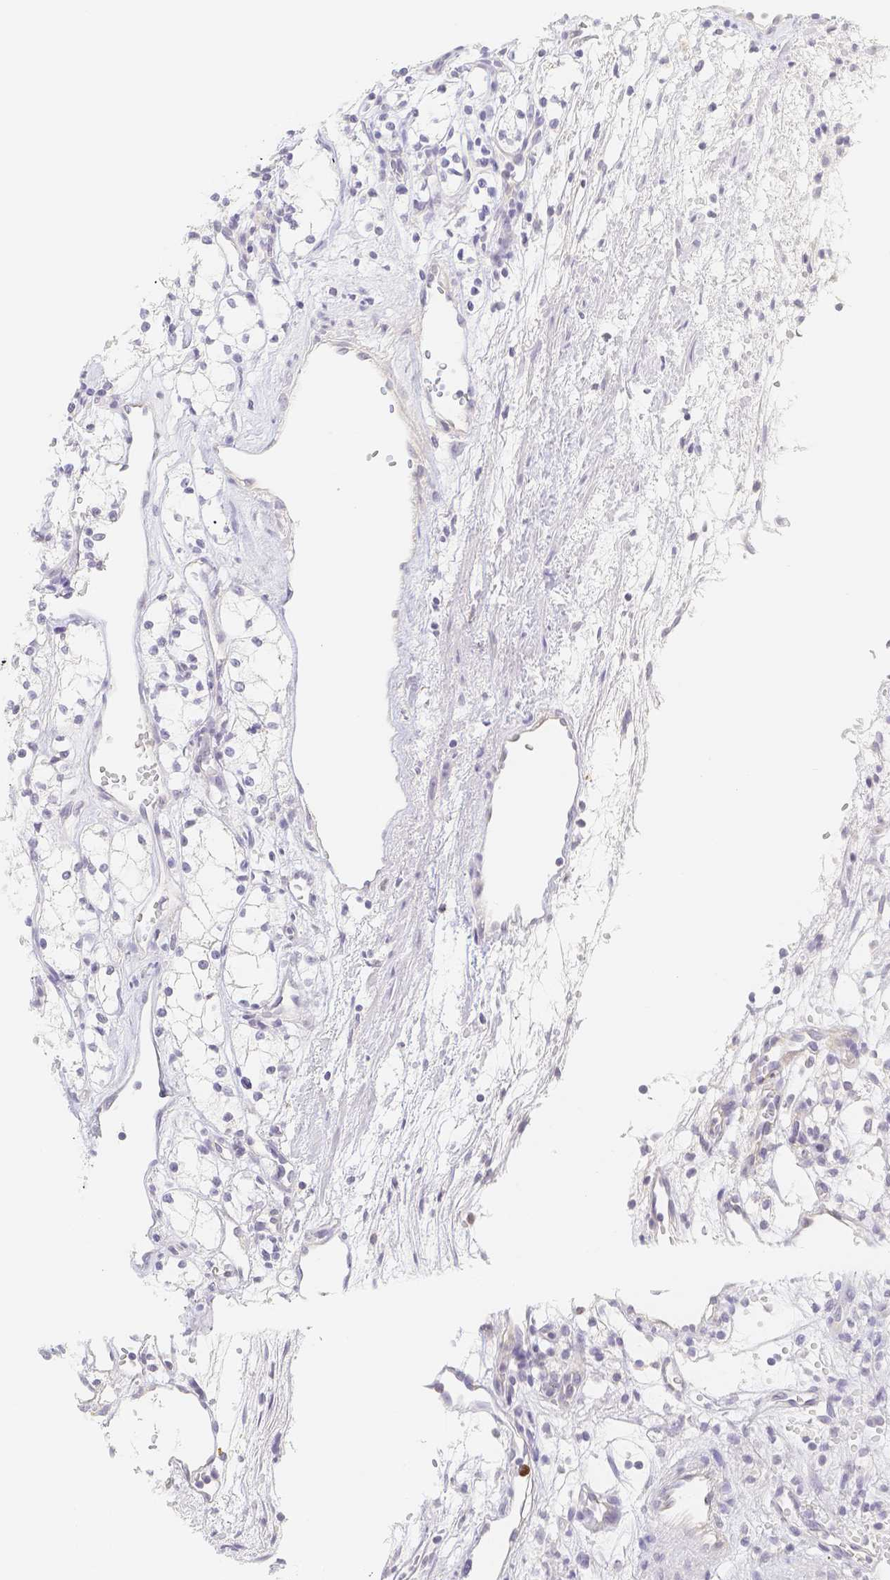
{"staining": {"intensity": "negative", "quantity": "none", "location": "none"}, "tissue": "renal cancer", "cell_type": "Tumor cells", "image_type": "cancer", "snomed": [{"axis": "morphology", "description": "Adenocarcinoma, NOS"}, {"axis": "topography", "description": "Kidney"}], "caption": "Immunohistochemistry (IHC) of renal adenocarcinoma shows no staining in tumor cells. The staining is performed using DAB (3,3'-diaminobenzidine) brown chromogen with nuclei counter-stained in using hematoxylin.", "gene": "PADI4", "patient": {"sex": "male", "age": 59}}